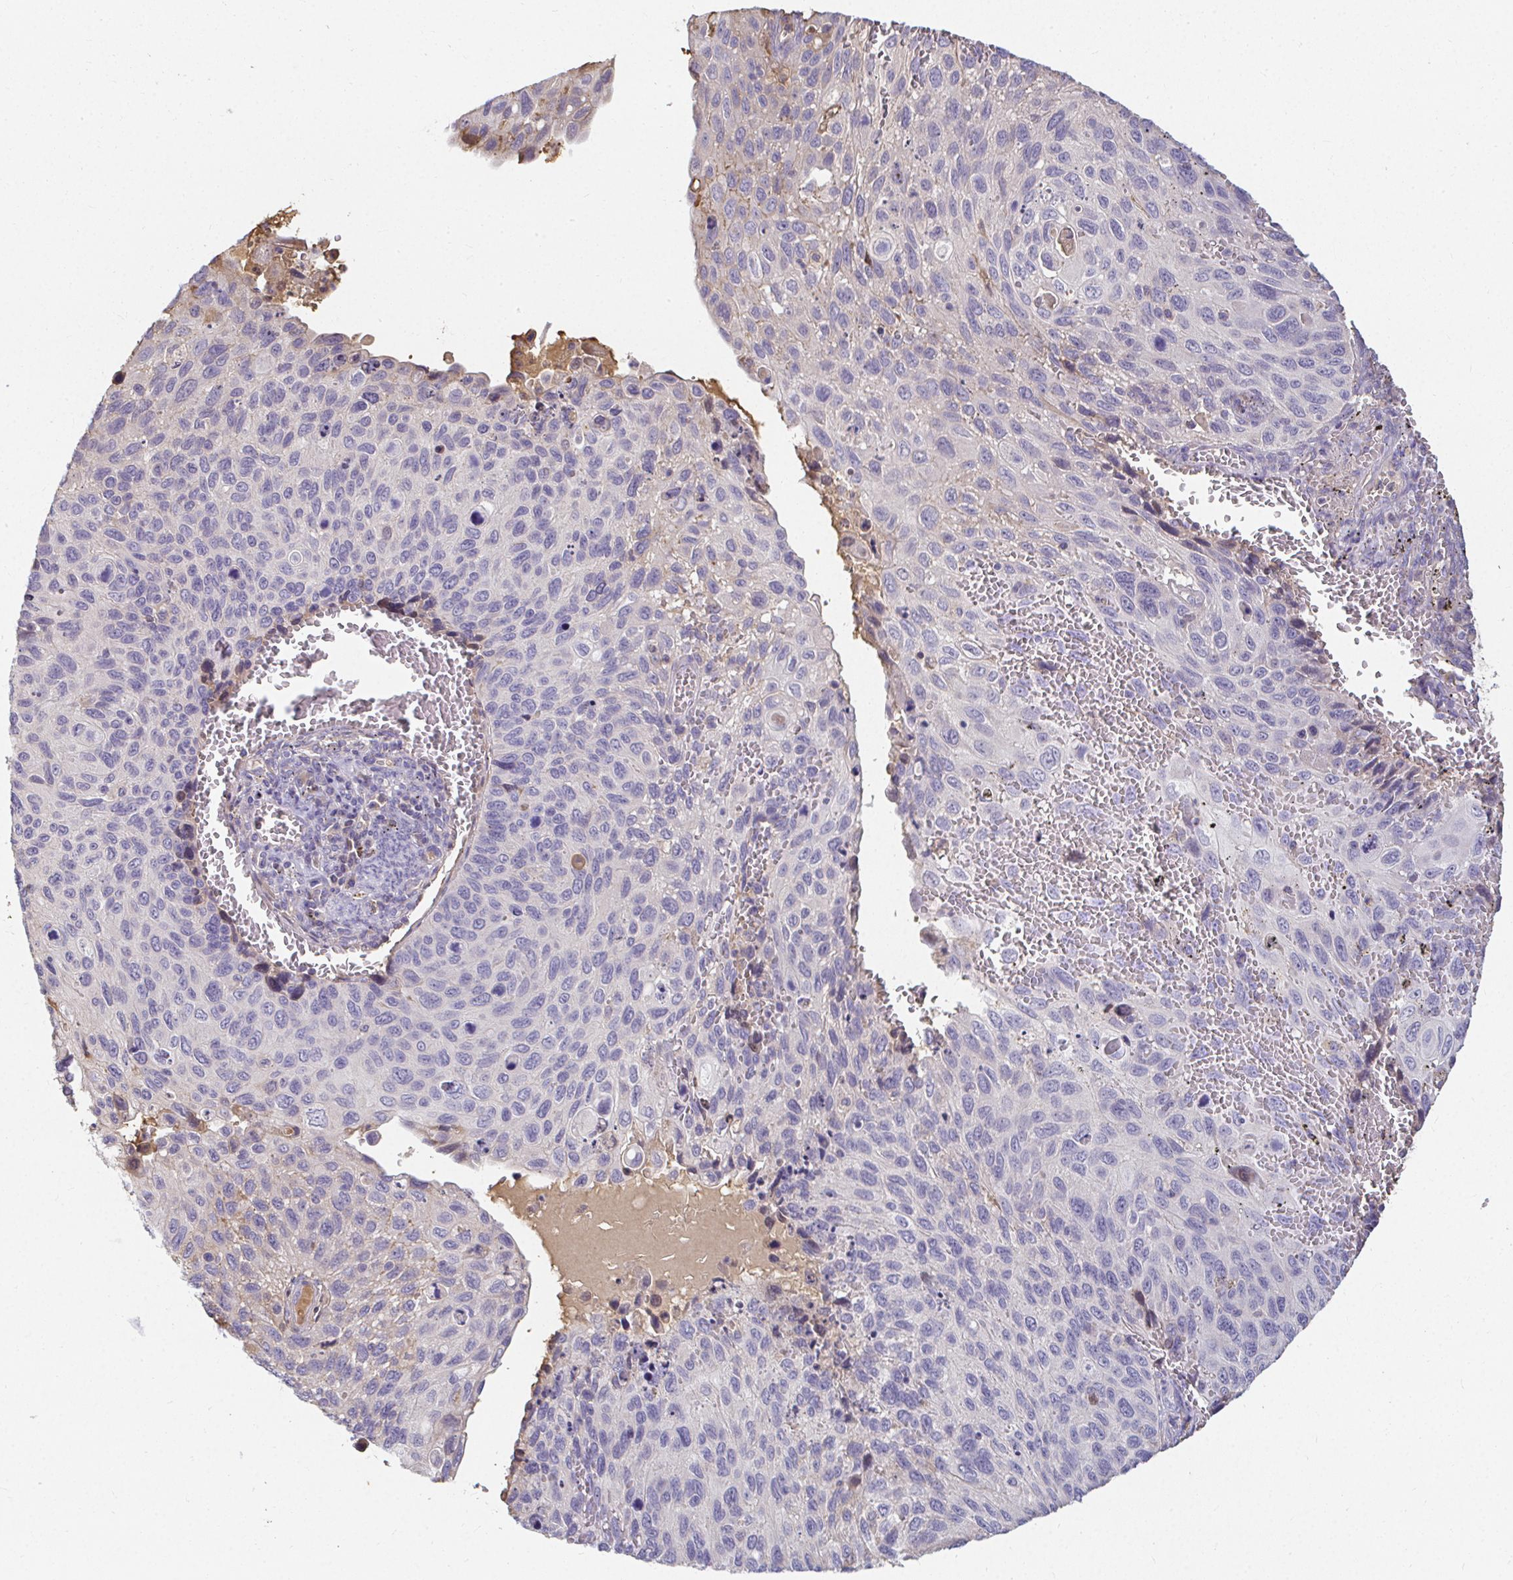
{"staining": {"intensity": "negative", "quantity": "none", "location": "none"}, "tissue": "cervical cancer", "cell_type": "Tumor cells", "image_type": "cancer", "snomed": [{"axis": "morphology", "description": "Squamous cell carcinoma, NOS"}, {"axis": "topography", "description": "Cervix"}], "caption": "An immunohistochemistry (IHC) histopathology image of cervical squamous cell carcinoma is shown. There is no staining in tumor cells of cervical squamous cell carcinoma.", "gene": "LOXL4", "patient": {"sex": "female", "age": 70}}